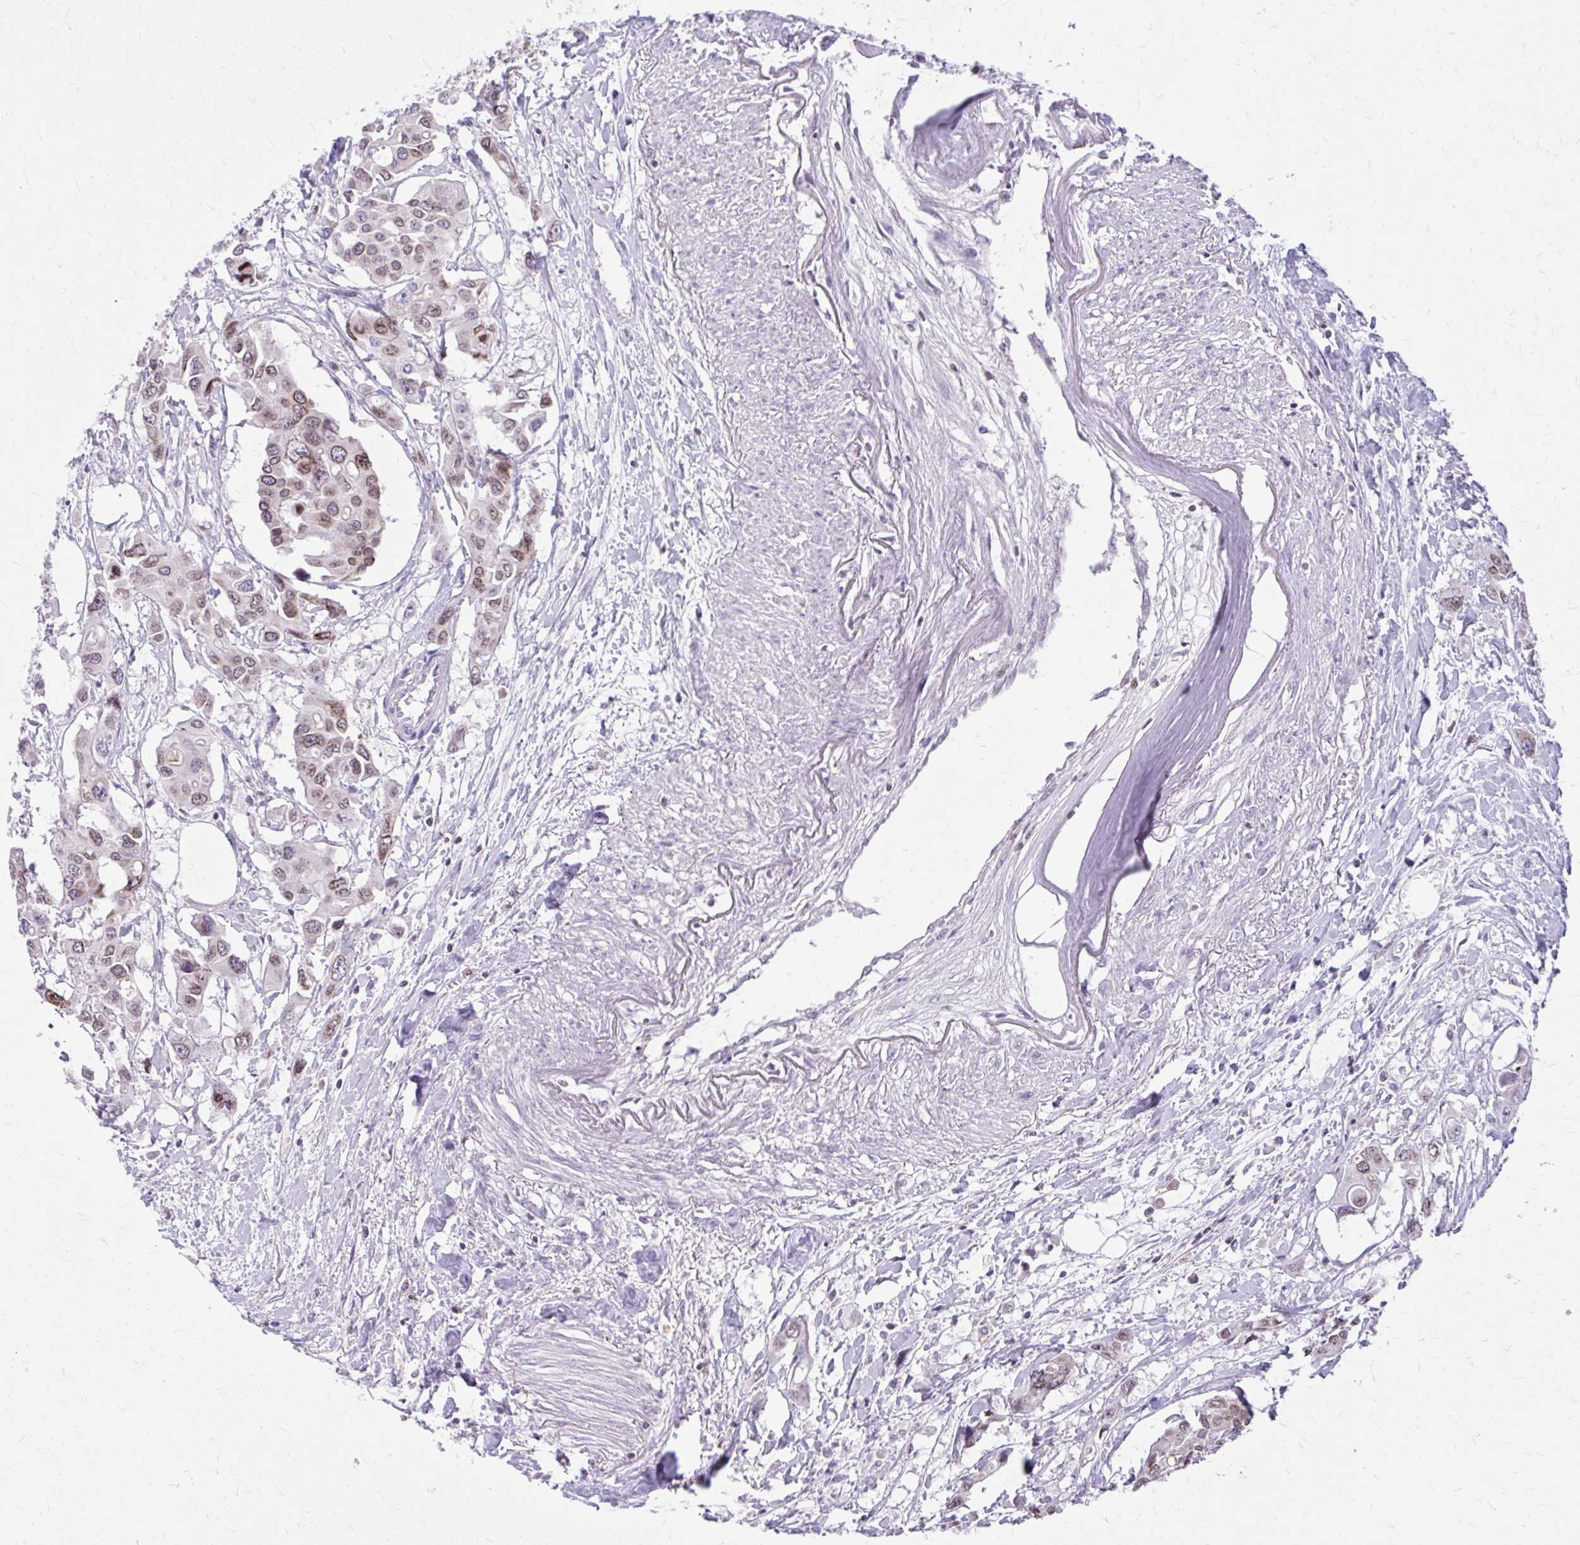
{"staining": {"intensity": "moderate", "quantity": ">75%", "location": "cytoplasmic/membranous,nuclear"}, "tissue": "colorectal cancer", "cell_type": "Tumor cells", "image_type": "cancer", "snomed": [{"axis": "morphology", "description": "Adenocarcinoma, NOS"}, {"axis": "topography", "description": "Colon"}], "caption": "An immunohistochemistry (IHC) histopathology image of tumor tissue is shown. Protein staining in brown highlights moderate cytoplasmic/membranous and nuclear positivity in colorectal cancer (adenocarcinoma) within tumor cells.", "gene": "RPS6KA2", "patient": {"sex": "male", "age": 77}}